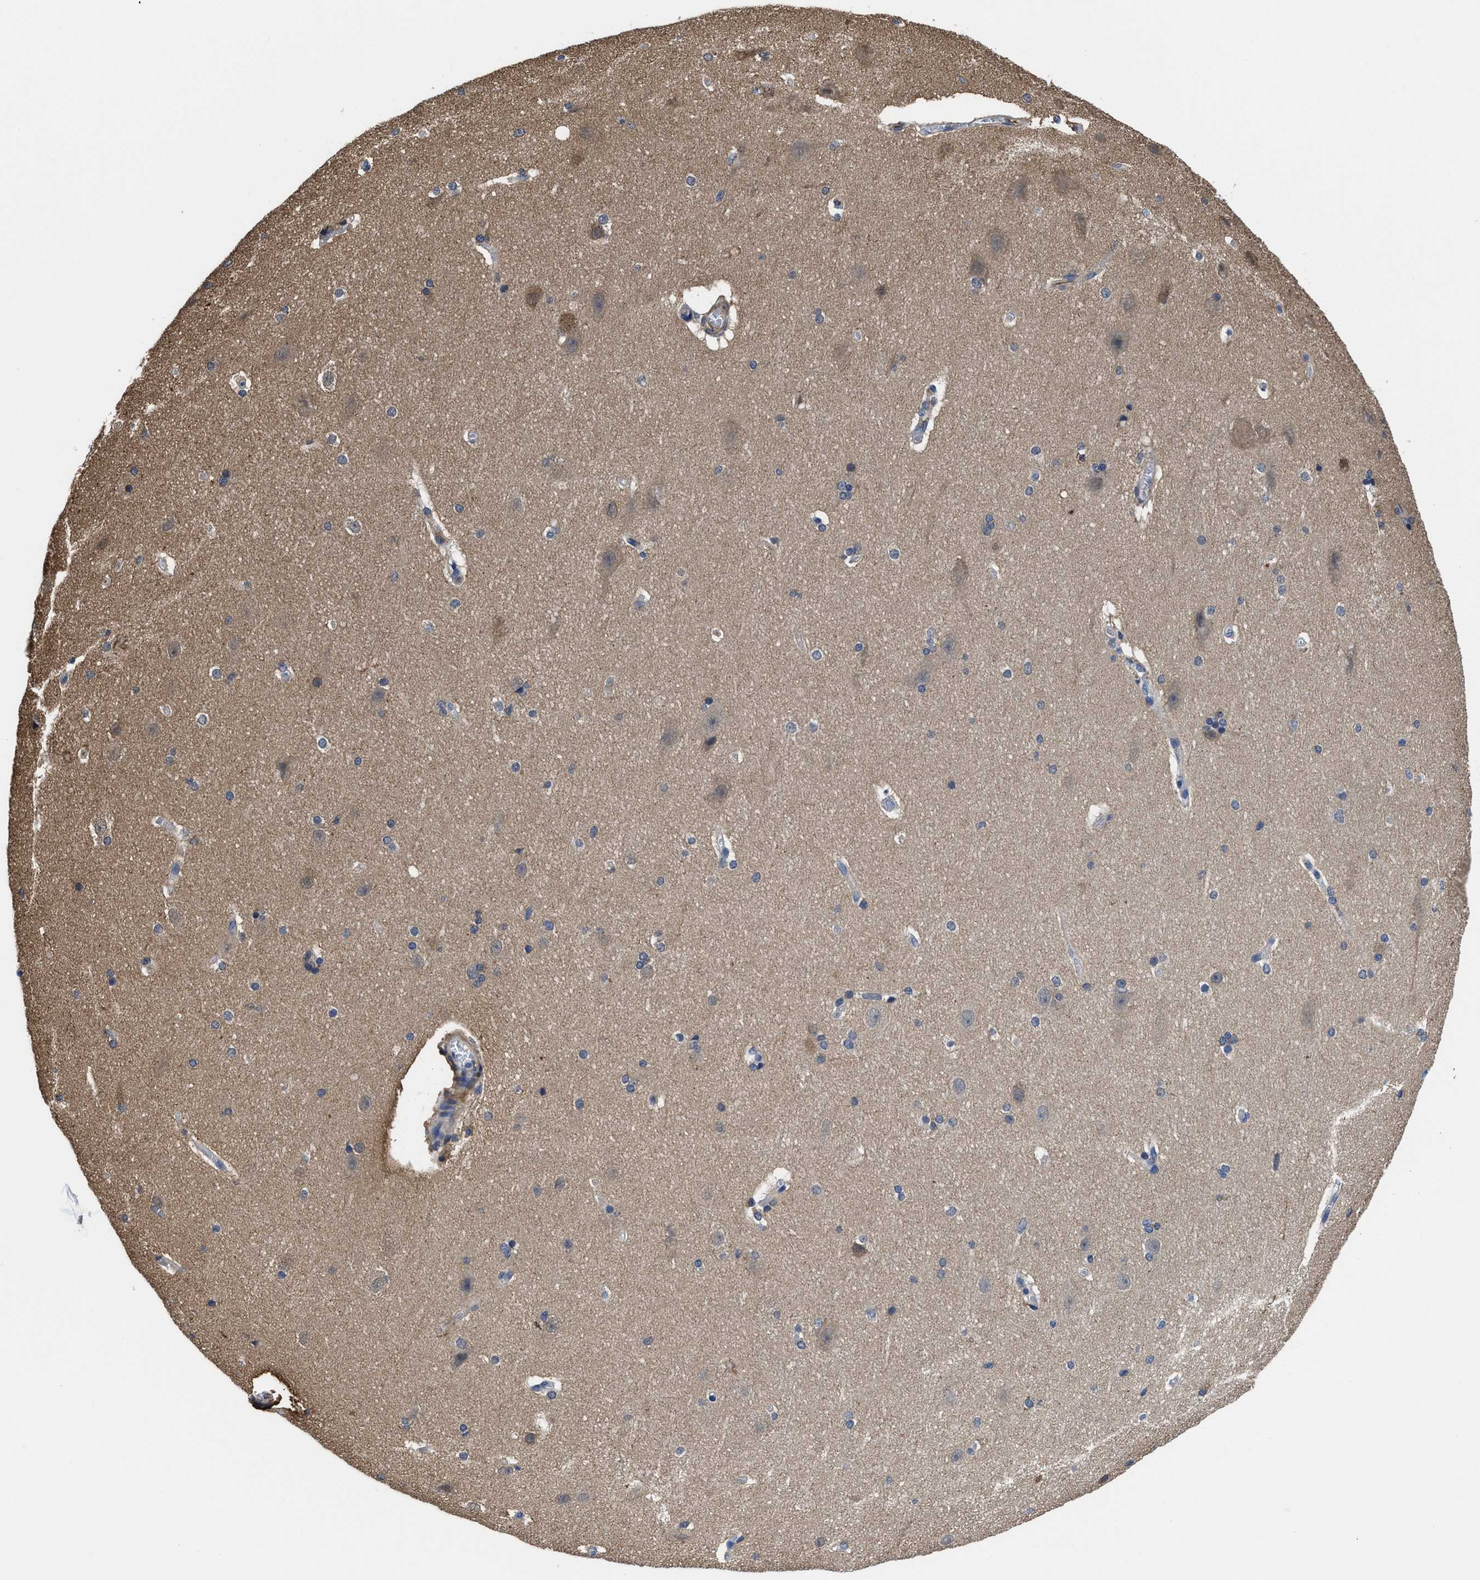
{"staining": {"intensity": "negative", "quantity": "none", "location": "none"}, "tissue": "cerebral cortex", "cell_type": "Endothelial cells", "image_type": "normal", "snomed": [{"axis": "morphology", "description": "Normal tissue, NOS"}, {"axis": "topography", "description": "Cerebral cortex"}, {"axis": "topography", "description": "Hippocampus"}], "caption": "Immunohistochemistry (IHC) photomicrograph of normal human cerebral cortex stained for a protein (brown), which displays no staining in endothelial cells. (Immunohistochemistry, brightfield microscopy, high magnification).", "gene": "KIF12", "patient": {"sex": "female", "age": 19}}